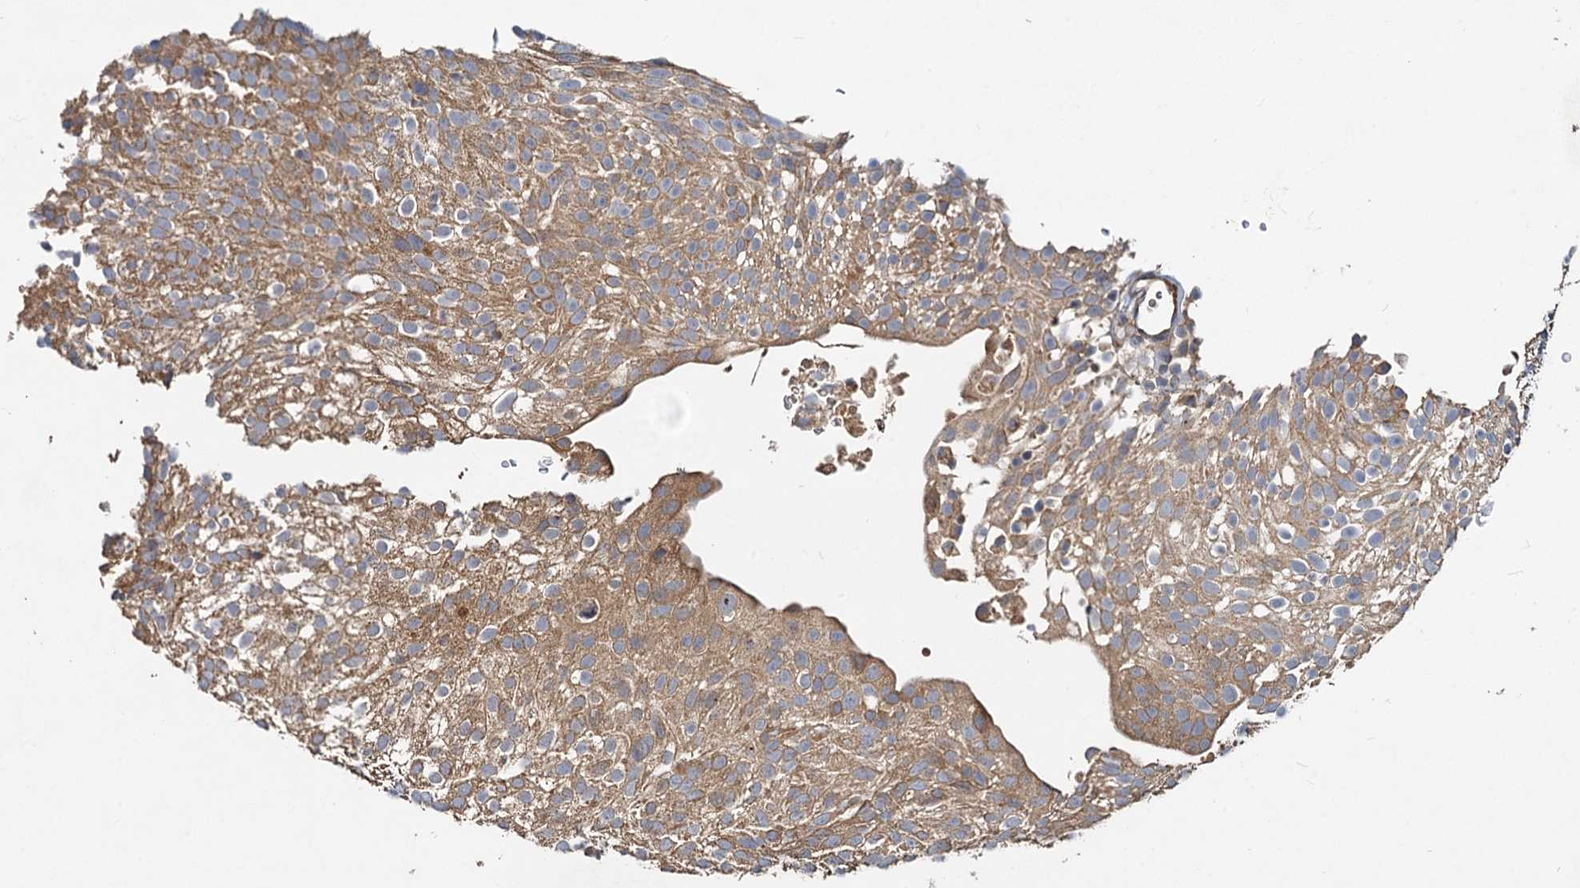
{"staining": {"intensity": "moderate", "quantity": ">75%", "location": "cytoplasmic/membranous"}, "tissue": "urothelial cancer", "cell_type": "Tumor cells", "image_type": "cancer", "snomed": [{"axis": "morphology", "description": "Urothelial carcinoma, Low grade"}, {"axis": "topography", "description": "Urinary bladder"}], "caption": "This image displays immunohistochemistry (IHC) staining of urothelial cancer, with medium moderate cytoplasmic/membranous positivity in about >75% of tumor cells.", "gene": "HYI", "patient": {"sex": "male", "age": 78}}